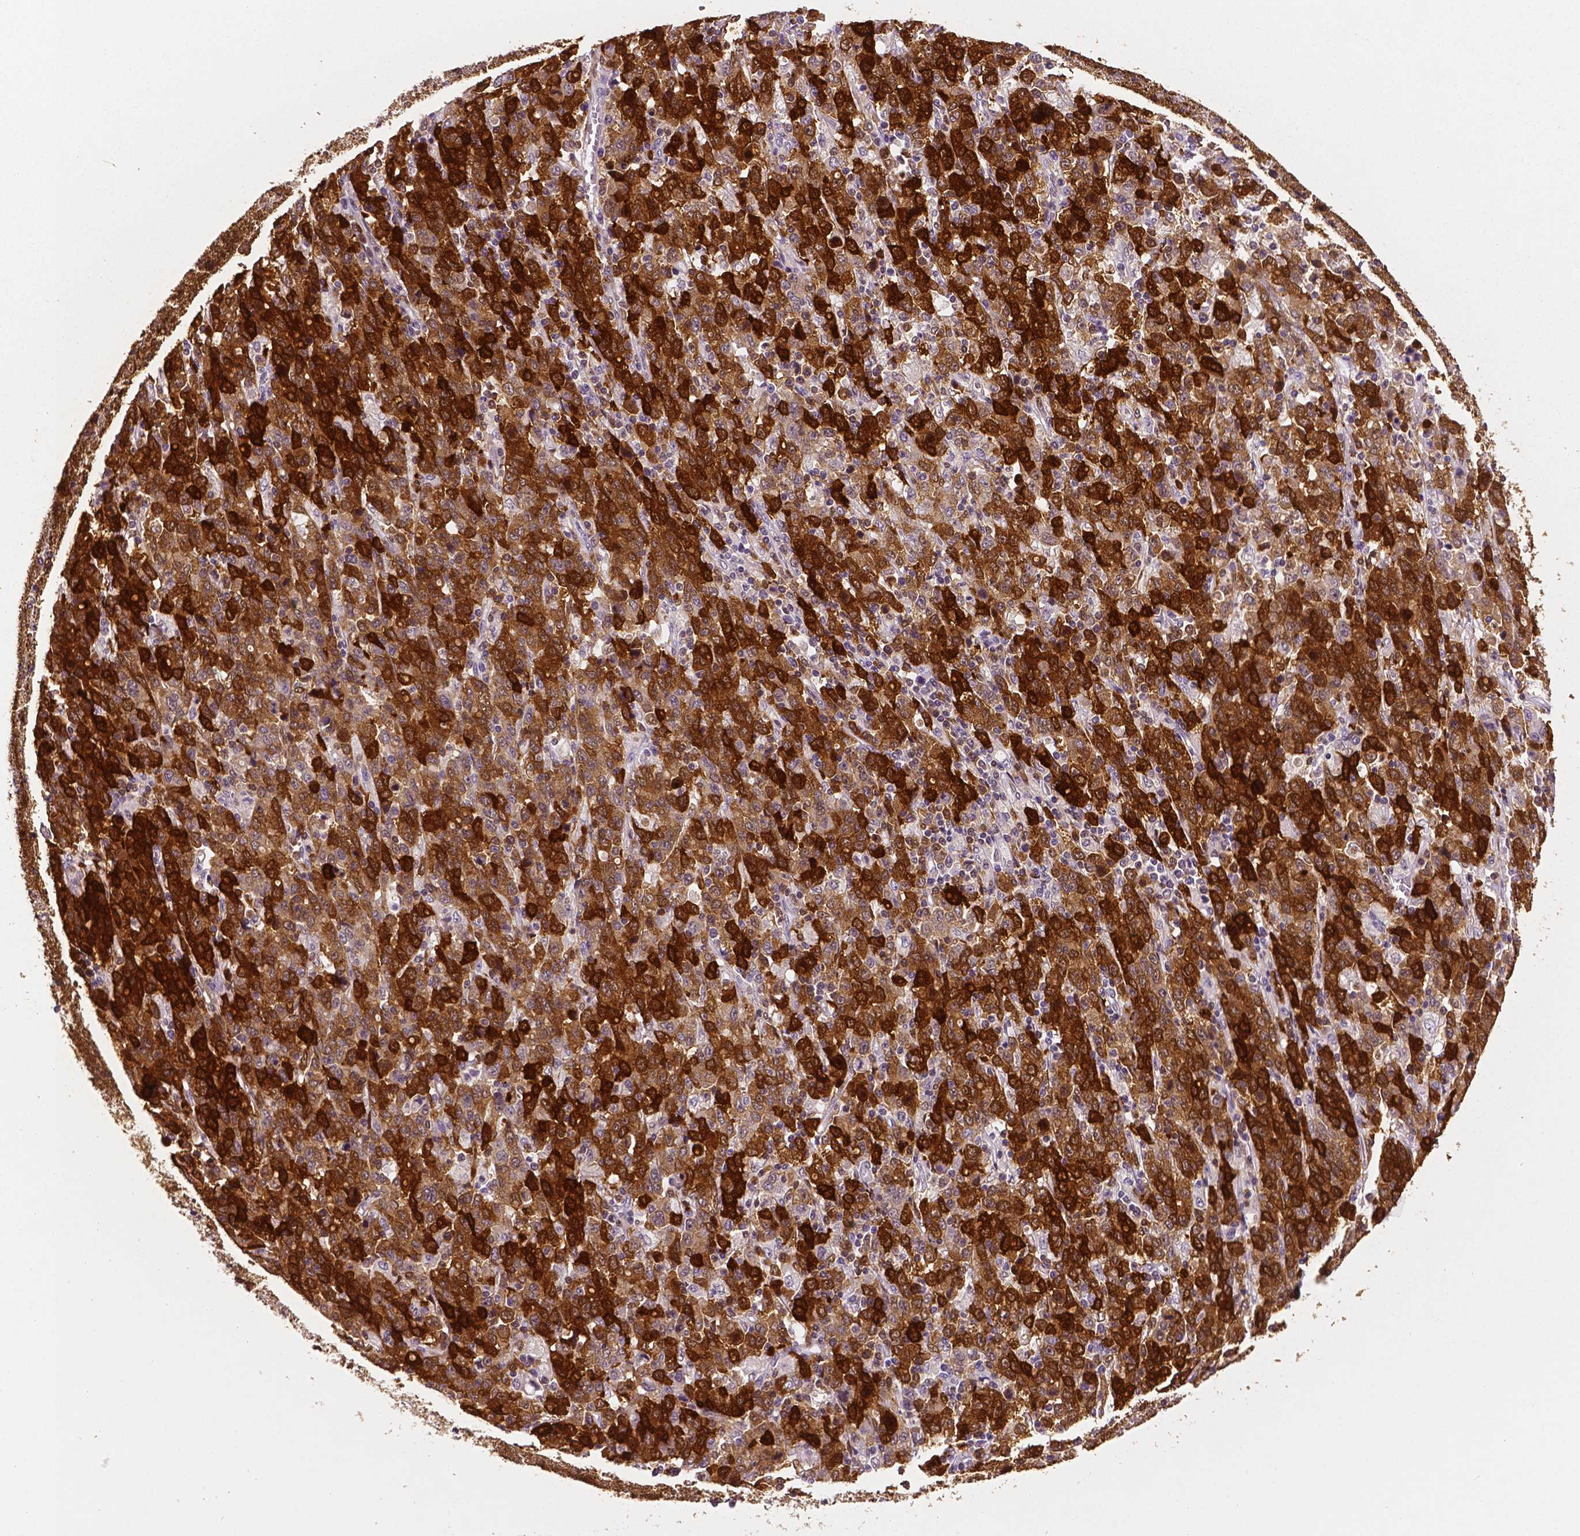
{"staining": {"intensity": "strong", "quantity": "25%-75%", "location": "cytoplasmic/membranous"}, "tissue": "stomach cancer", "cell_type": "Tumor cells", "image_type": "cancer", "snomed": [{"axis": "morphology", "description": "Adenocarcinoma, NOS"}, {"axis": "topography", "description": "Stomach, upper"}], "caption": "Immunohistochemical staining of stomach cancer (adenocarcinoma) reveals strong cytoplasmic/membranous protein staining in about 25%-75% of tumor cells. (brown staining indicates protein expression, while blue staining denotes nuclei).", "gene": "PHGDH", "patient": {"sex": "male", "age": 69}}